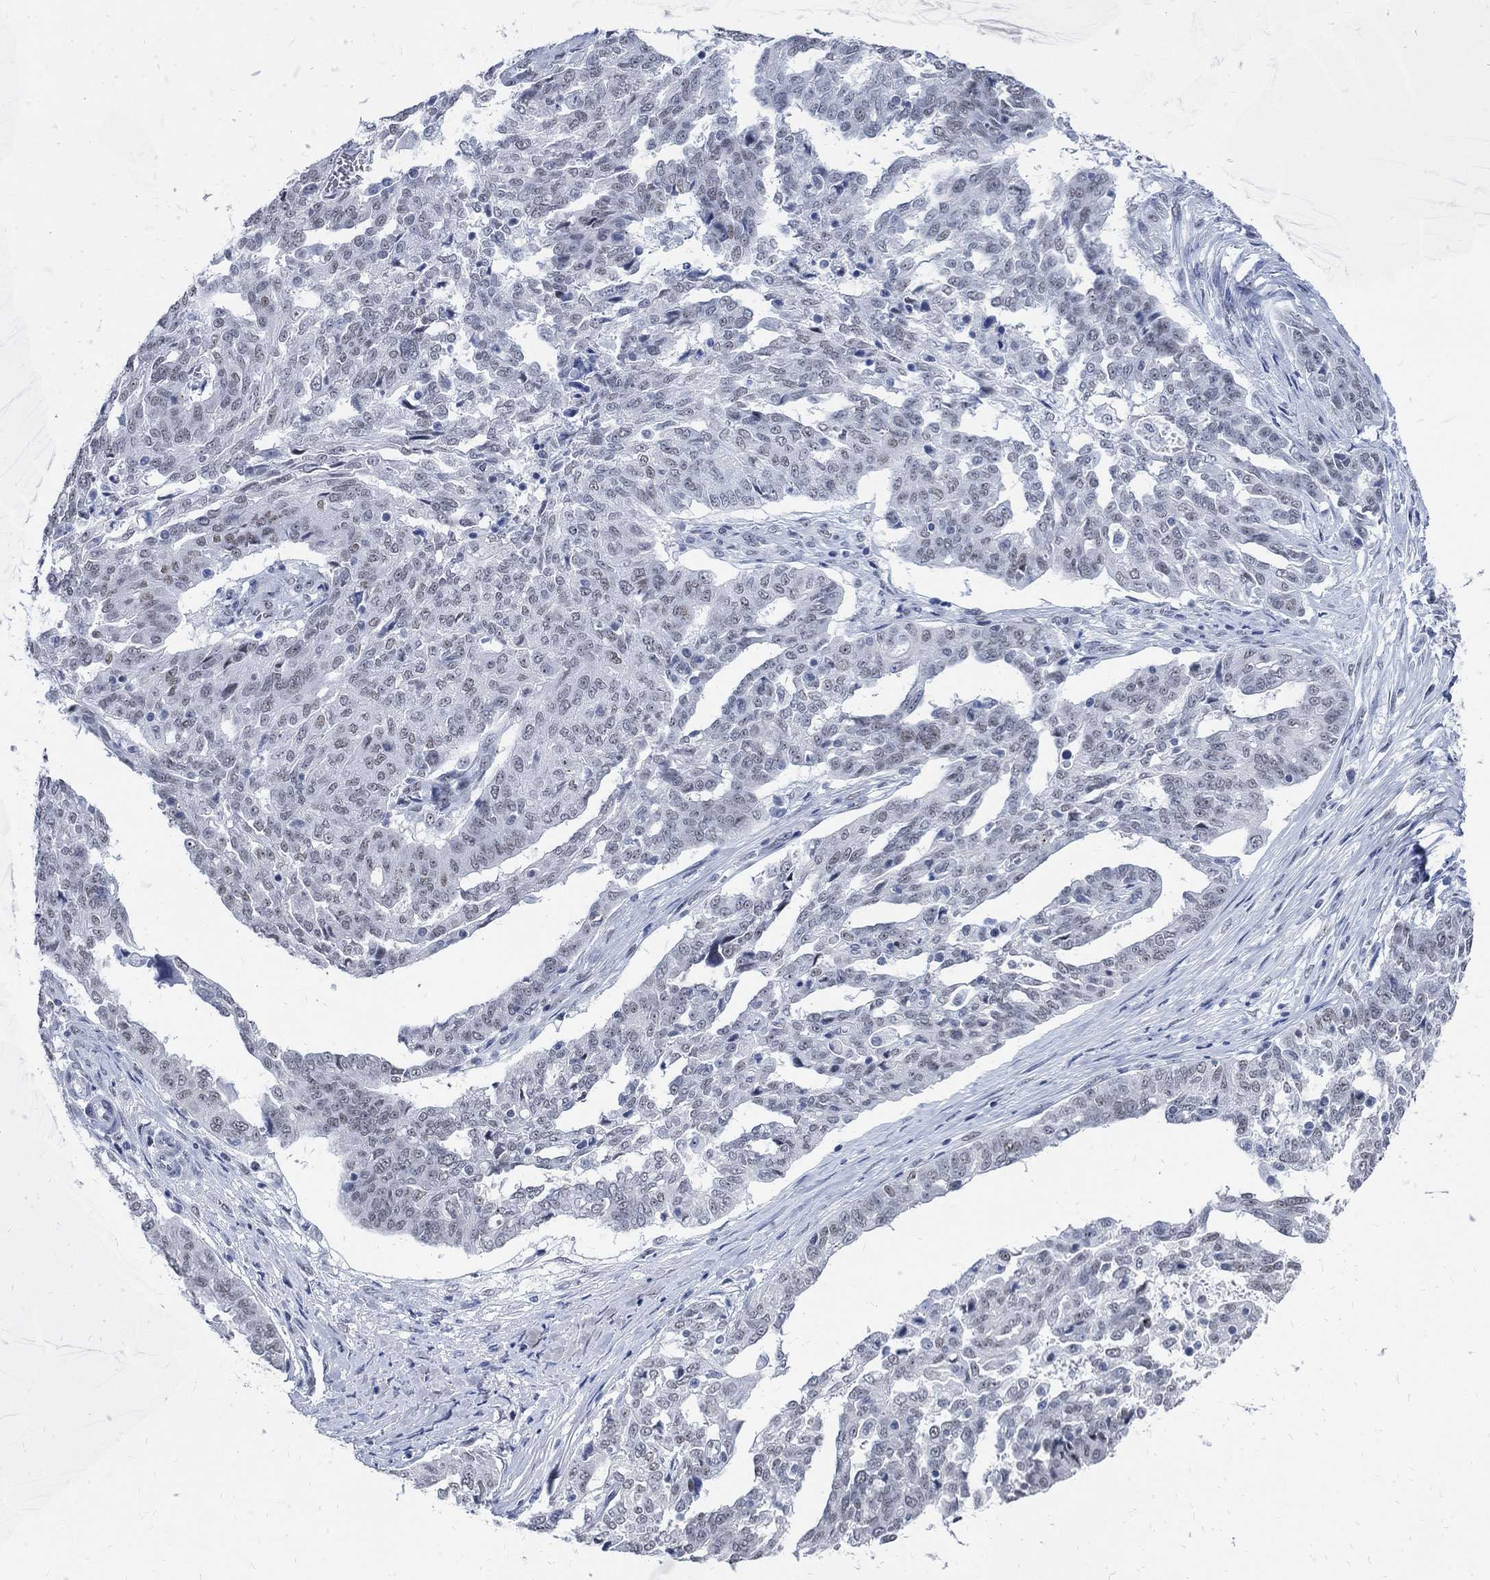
{"staining": {"intensity": "weak", "quantity": "<25%", "location": "nuclear"}, "tissue": "ovarian cancer", "cell_type": "Tumor cells", "image_type": "cancer", "snomed": [{"axis": "morphology", "description": "Cystadenocarcinoma, serous, NOS"}, {"axis": "topography", "description": "Ovary"}], "caption": "A high-resolution micrograph shows immunohistochemistry (IHC) staining of ovarian serous cystadenocarcinoma, which reveals no significant staining in tumor cells.", "gene": "DLK1", "patient": {"sex": "female", "age": 67}}